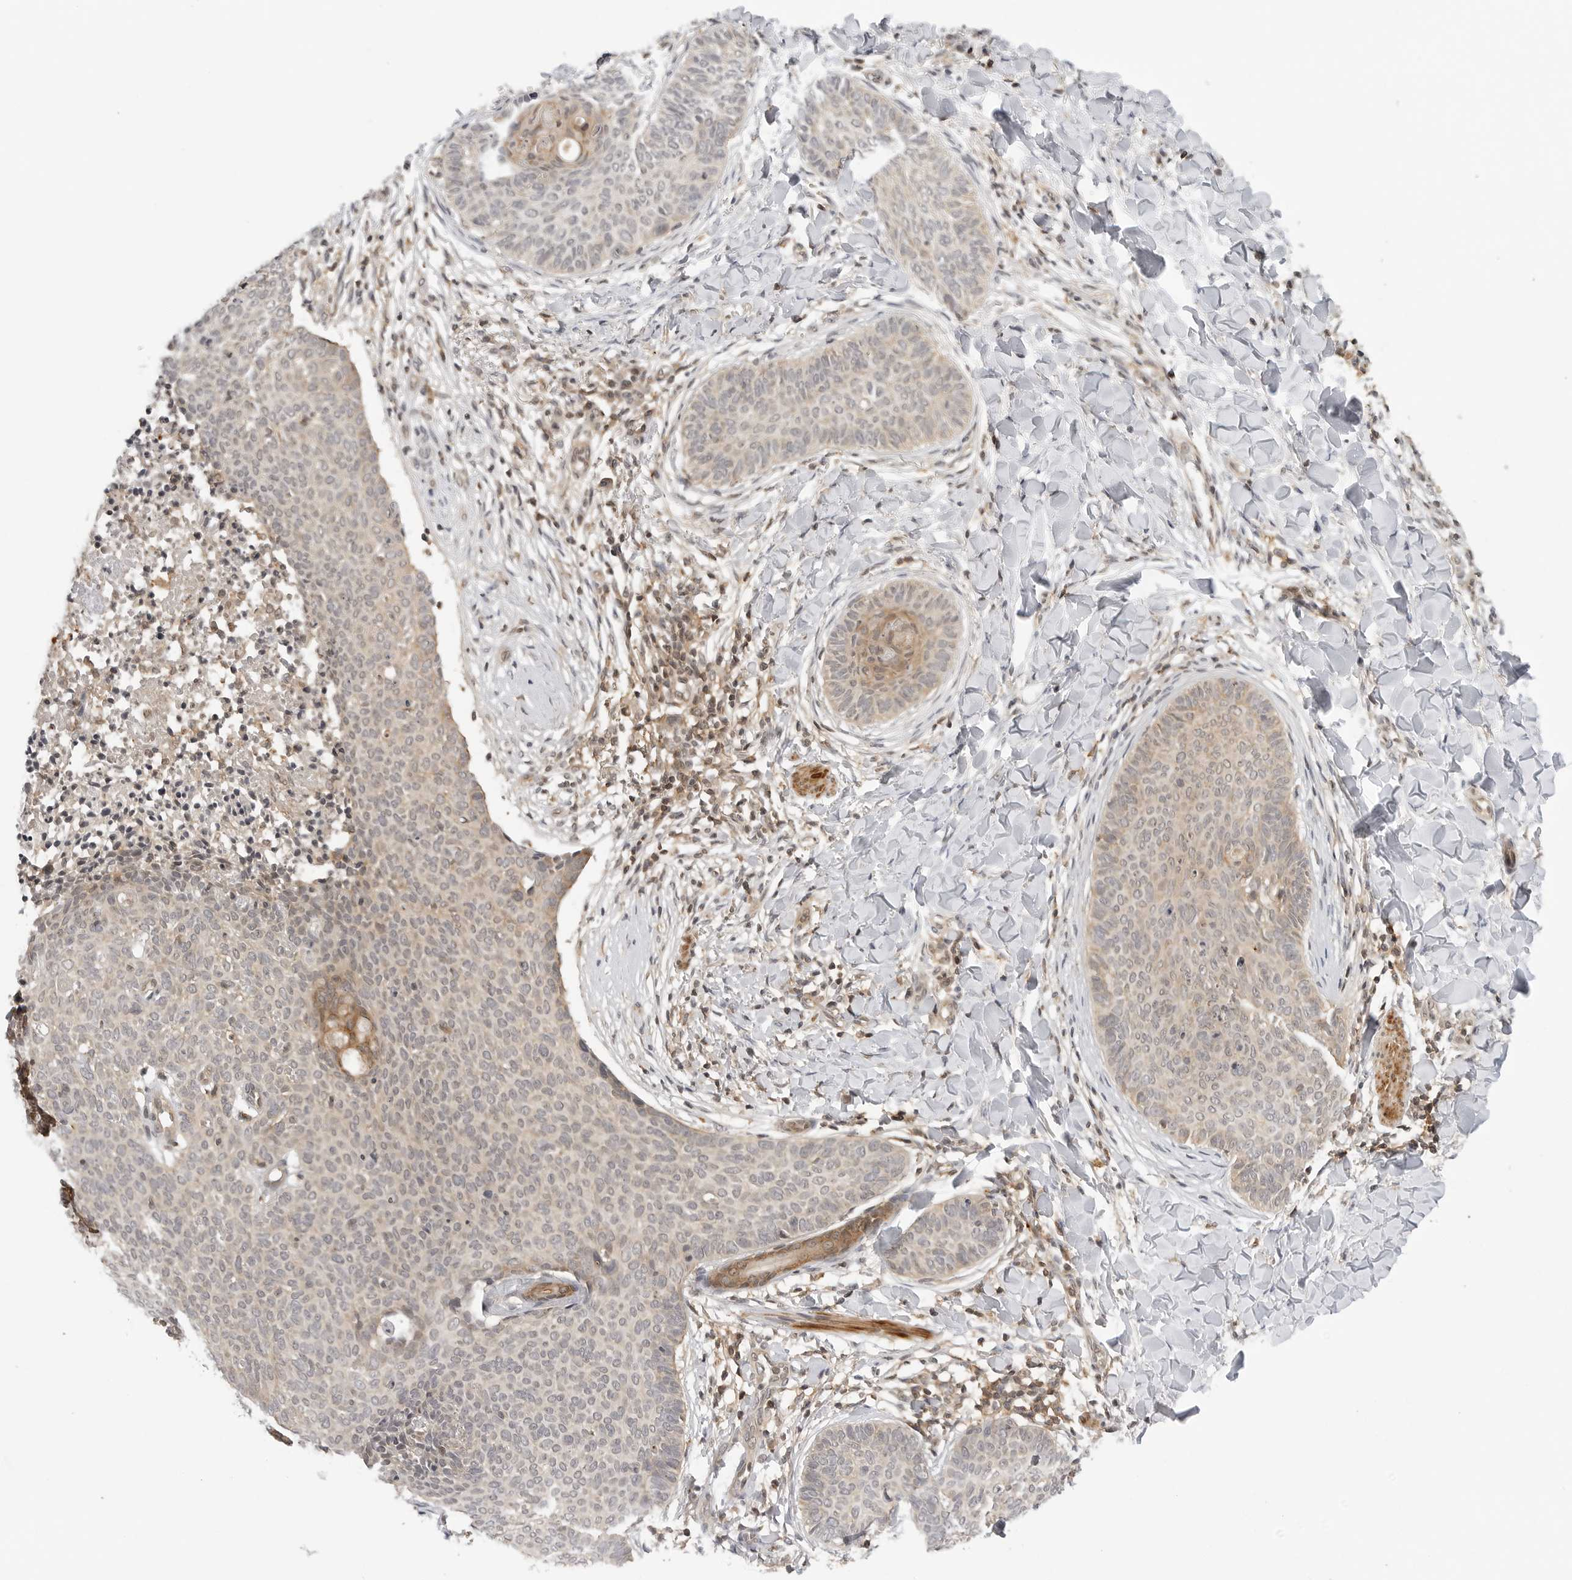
{"staining": {"intensity": "weak", "quantity": "<25%", "location": "cytoplasmic/membranous"}, "tissue": "skin cancer", "cell_type": "Tumor cells", "image_type": "cancer", "snomed": [{"axis": "morphology", "description": "Normal tissue, NOS"}, {"axis": "morphology", "description": "Basal cell carcinoma"}, {"axis": "topography", "description": "Skin"}], "caption": "DAB (3,3'-diaminobenzidine) immunohistochemical staining of skin cancer (basal cell carcinoma) reveals no significant expression in tumor cells.", "gene": "MAP2K5", "patient": {"sex": "male", "age": 50}}